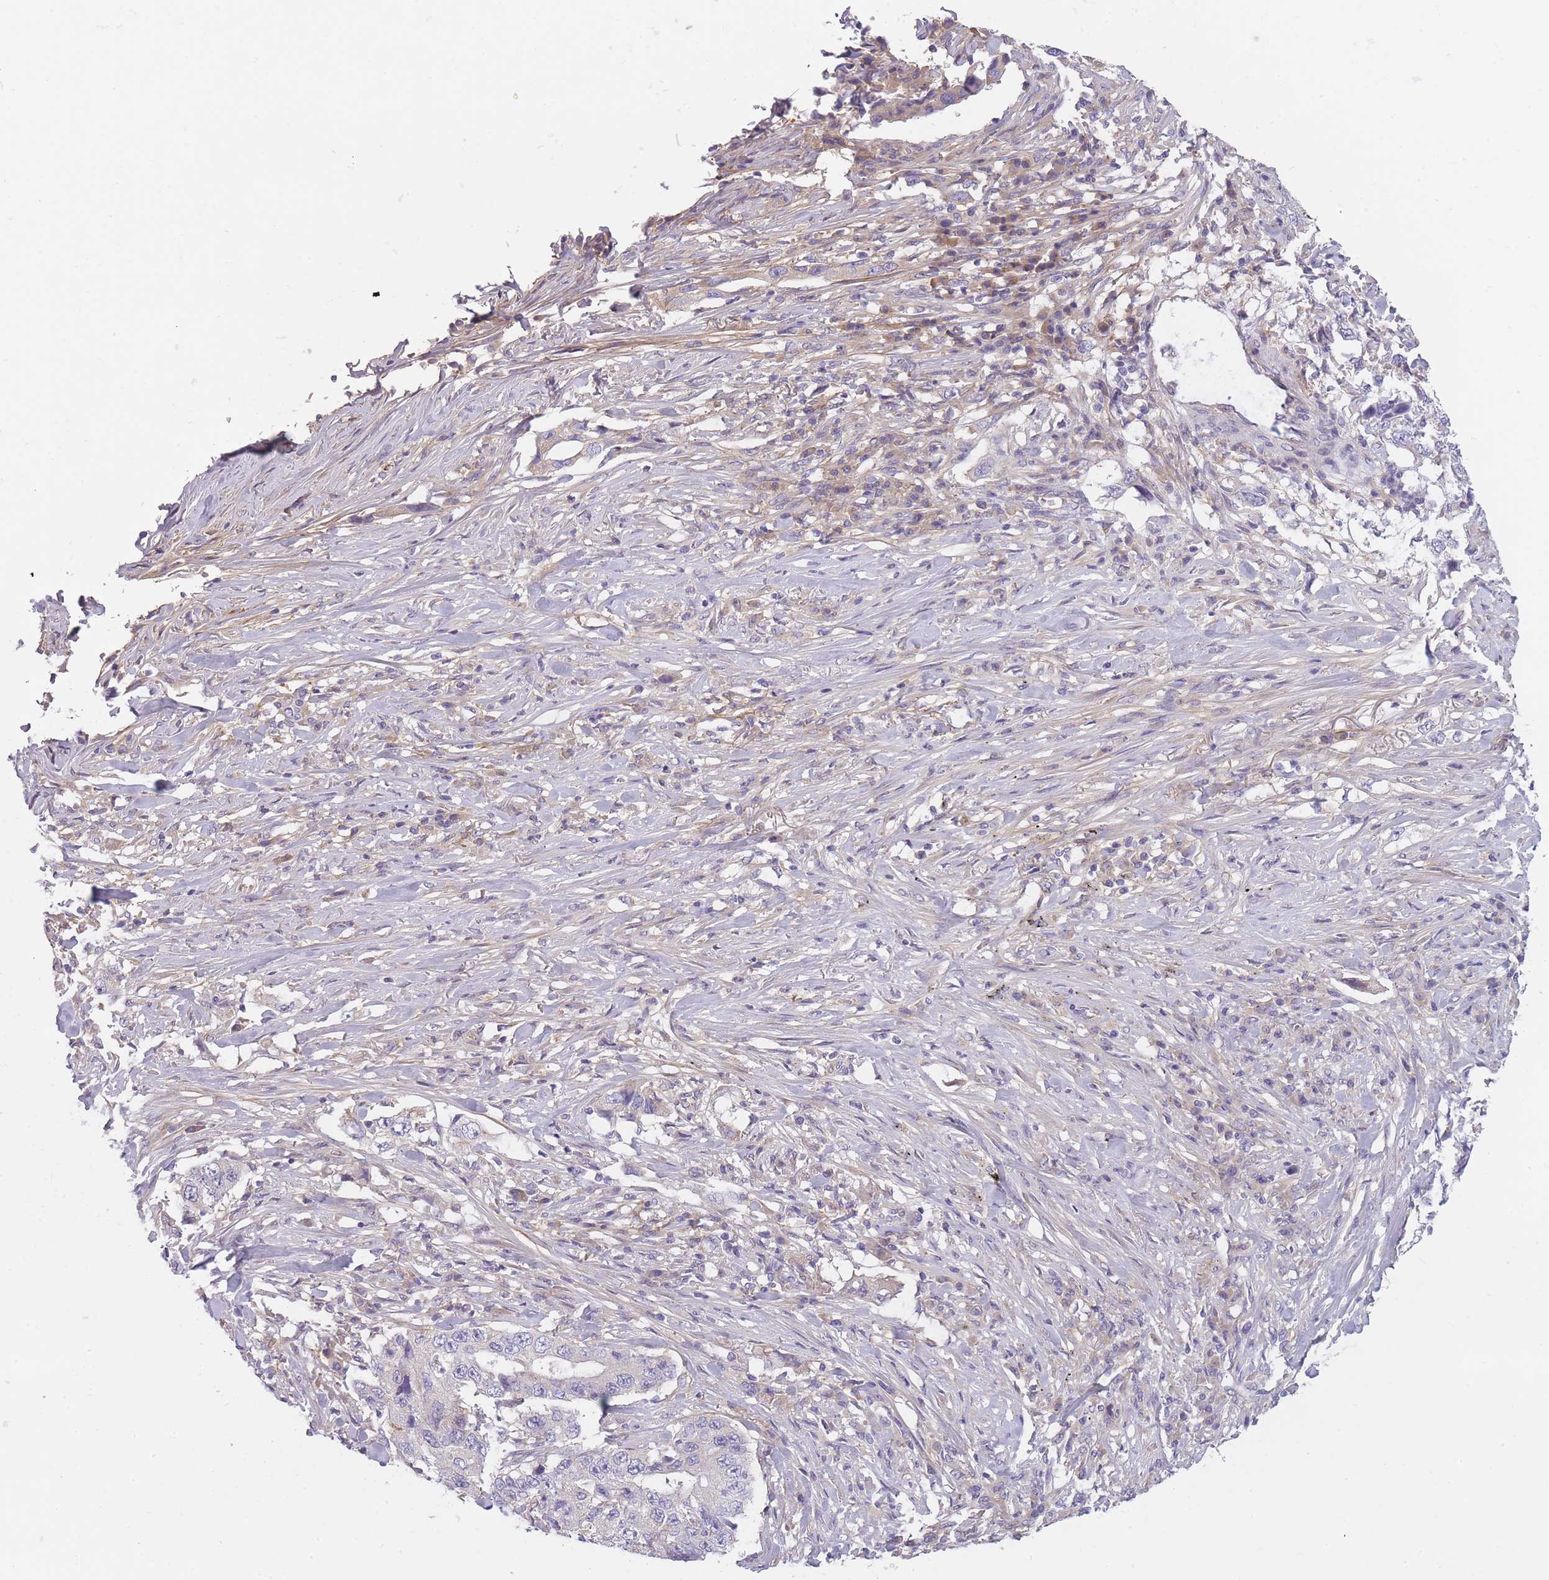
{"staining": {"intensity": "negative", "quantity": "none", "location": "none"}, "tissue": "lung cancer", "cell_type": "Tumor cells", "image_type": "cancer", "snomed": [{"axis": "morphology", "description": "Adenocarcinoma, NOS"}, {"axis": "topography", "description": "Lung"}], "caption": "Lung cancer (adenocarcinoma) stained for a protein using immunohistochemistry (IHC) demonstrates no expression tumor cells.", "gene": "AP3M2", "patient": {"sex": "female", "age": 51}}